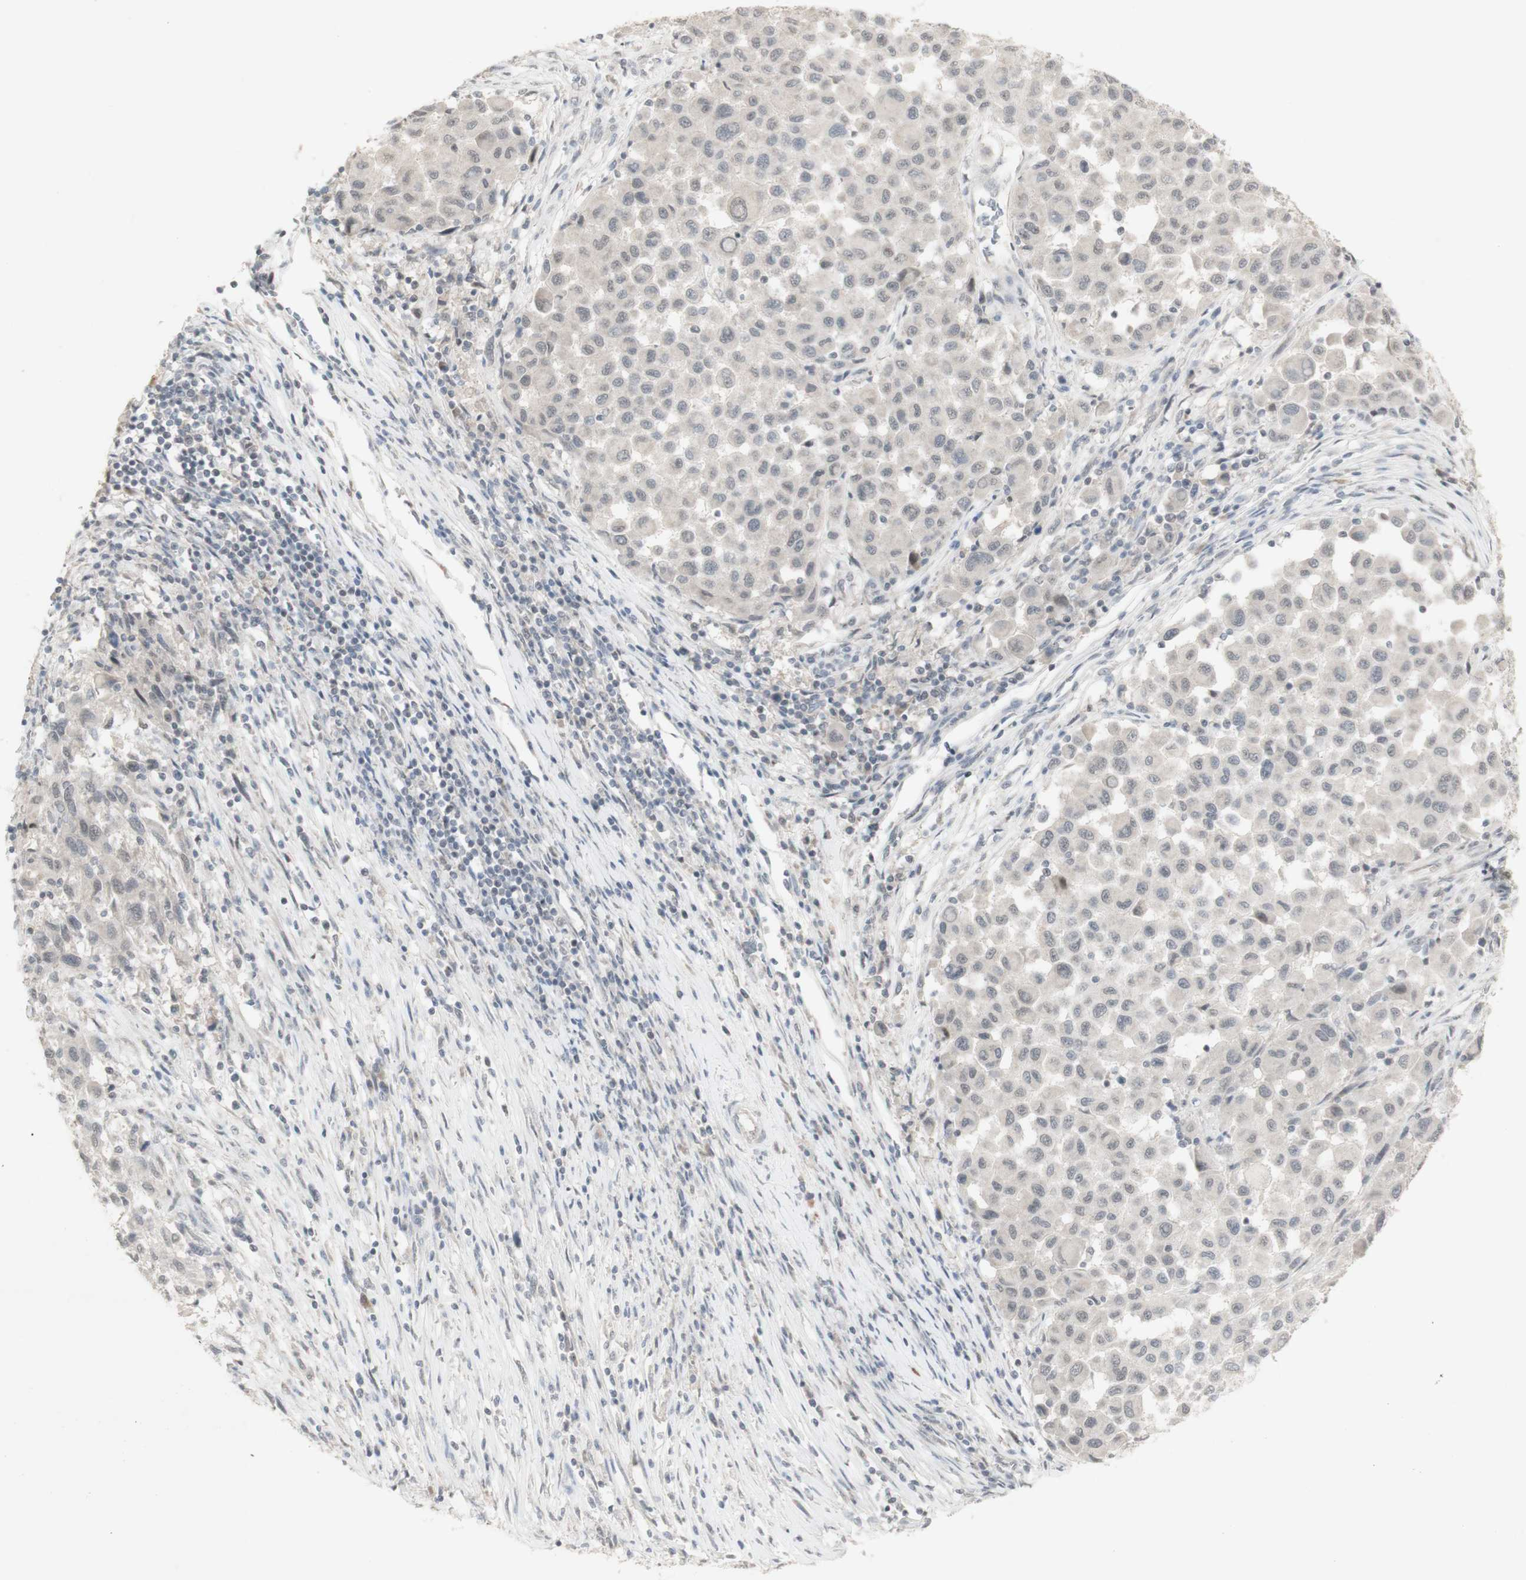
{"staining": {"intensity": "negative", "quantity": "none", "location": "none"}, "tissue": "melanoma", "cell_type": "Tumor cells", "image_type": "cancer", "snomed": [{"axis": "morphology", "description": "Malignant melanoma, Metastatic site"}, {"axis": "topography", "description": "Lymph node"}], "caption": "High magnification brightfield microscopy of melanoma stained with DAB (brown) and counterstained with hematoxylin (blue): tumor cells show no significant staining.", "gene": "C1orf116", "patient": {"sex": "male", "age": 61}}